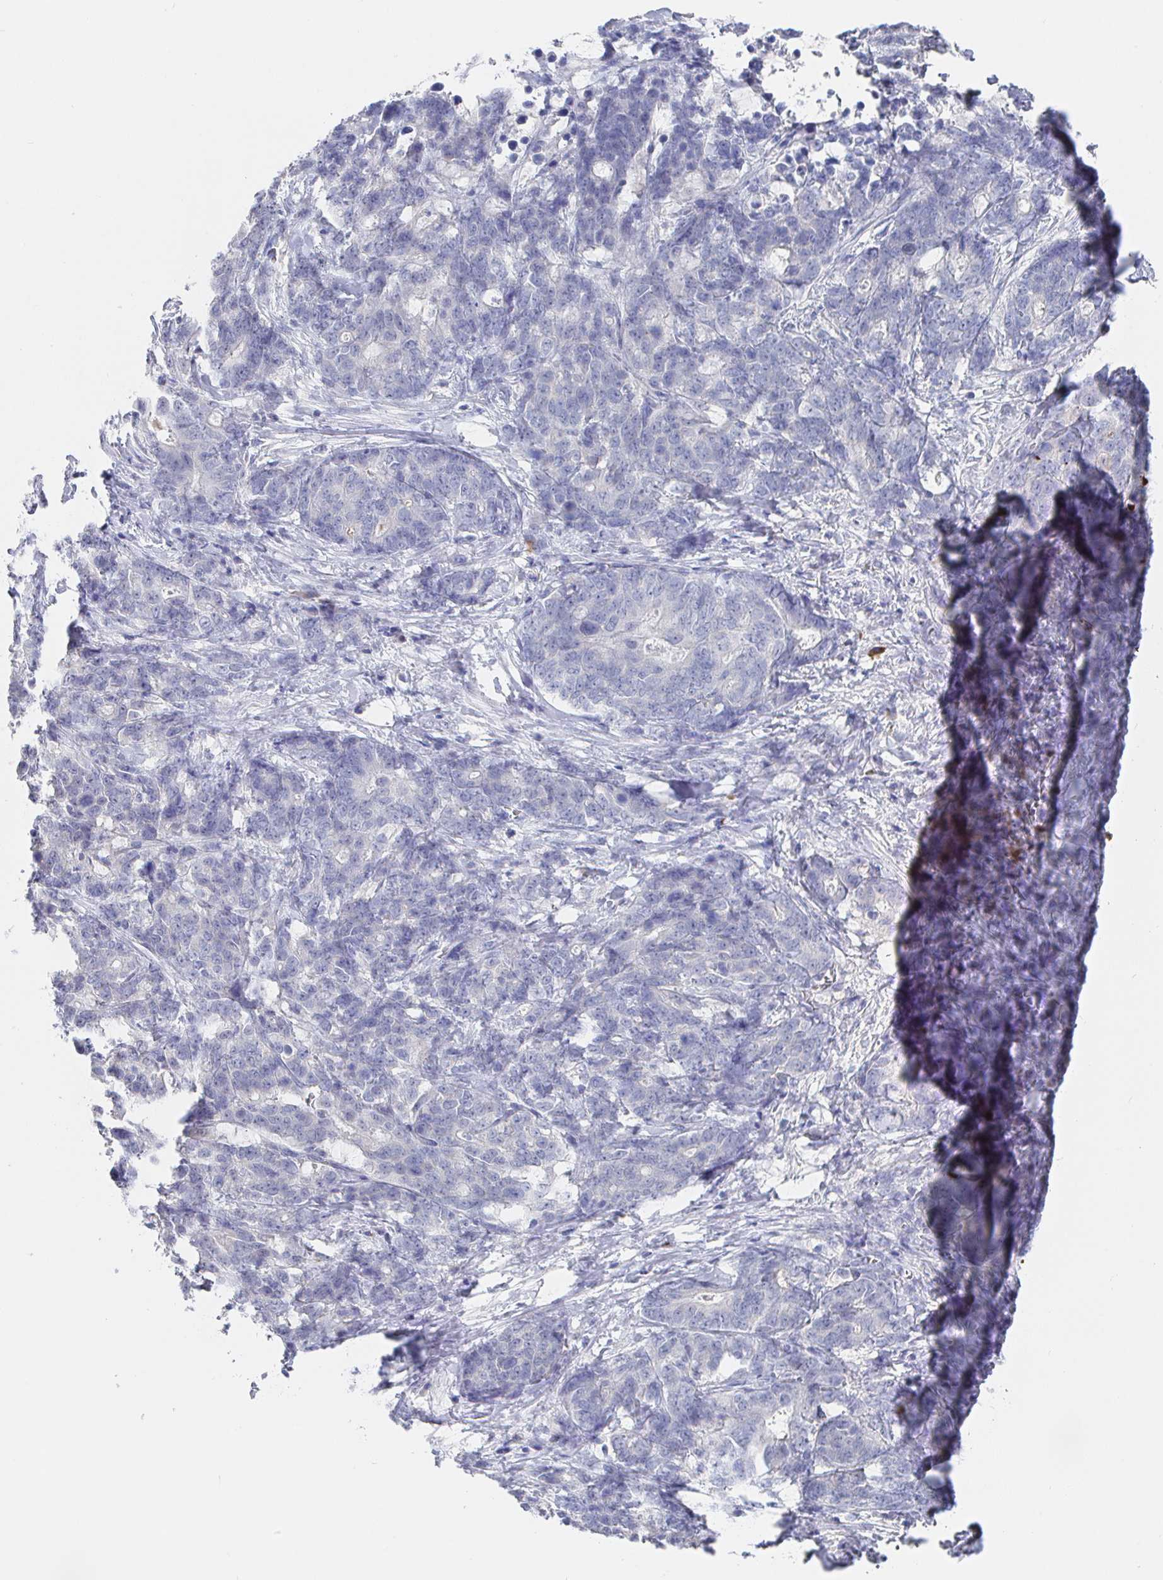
{"staining": {"intensity": "negative", "quantity": "none", "location": "none"}, "tissue": "stomach cancer", "cell_type": "Tumor cells", "image_type": "cancer", "snomed": [{"axis": "morphology", "description": "Normal tissue, NOS"}, {"axis": "morphology", "description": "Adenocarcinoma, NOS"}, {"axis": "topography", "description": "Stomach"}], "caption": "There is no significant positivity in tumor cells of adenocarcinoma (stomach).", "gene": "LRRC23", "patient": {"sex": "female", "age": 64}}